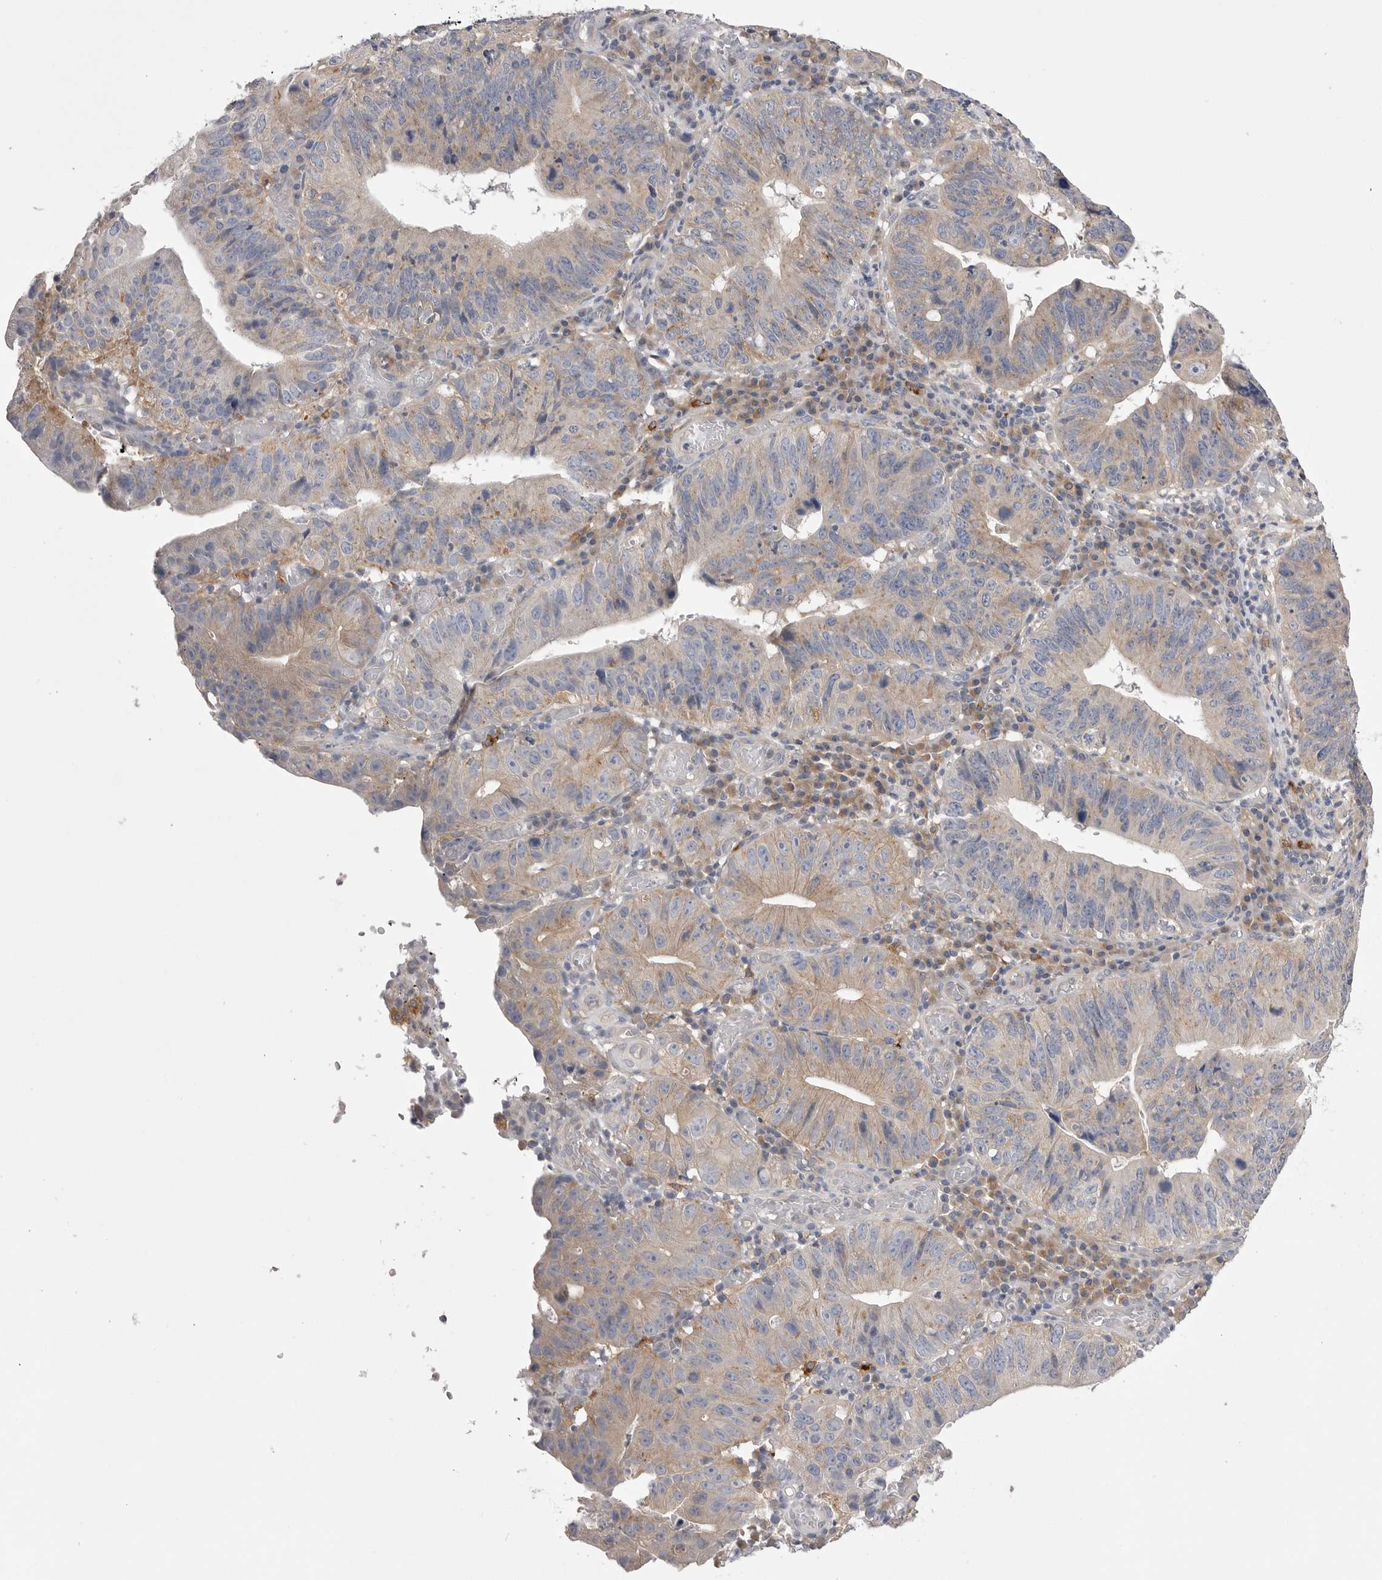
{"staining": {"intensity": "weak", "quantity": "25%-75%", "location": "cytoplasmic/membranous"}, "tissue": "stomach cancer", "cell_type": "Tumor cells", "image_type": "cancer", "snomed": [{"axis": "morphology", "description": "Adenocarcinoma, NOS"}, {"axis": "topography", "description": "Stomach"}], "caption": "IHC staining of stomach cancer, which displays low levels of weak cytoplasmic/membranous expression in about 25%-75% of tumor cells indicating weak cytoplasmic/membranous protein positivity. The staining was performed using DAB (3,3'-diaminobenzidine) (brown) for protein detection and nuclei were counterstained in hematoxylin (blue).", "gene": "VAC14", "patient": {"sex": "male", "age": 59}}